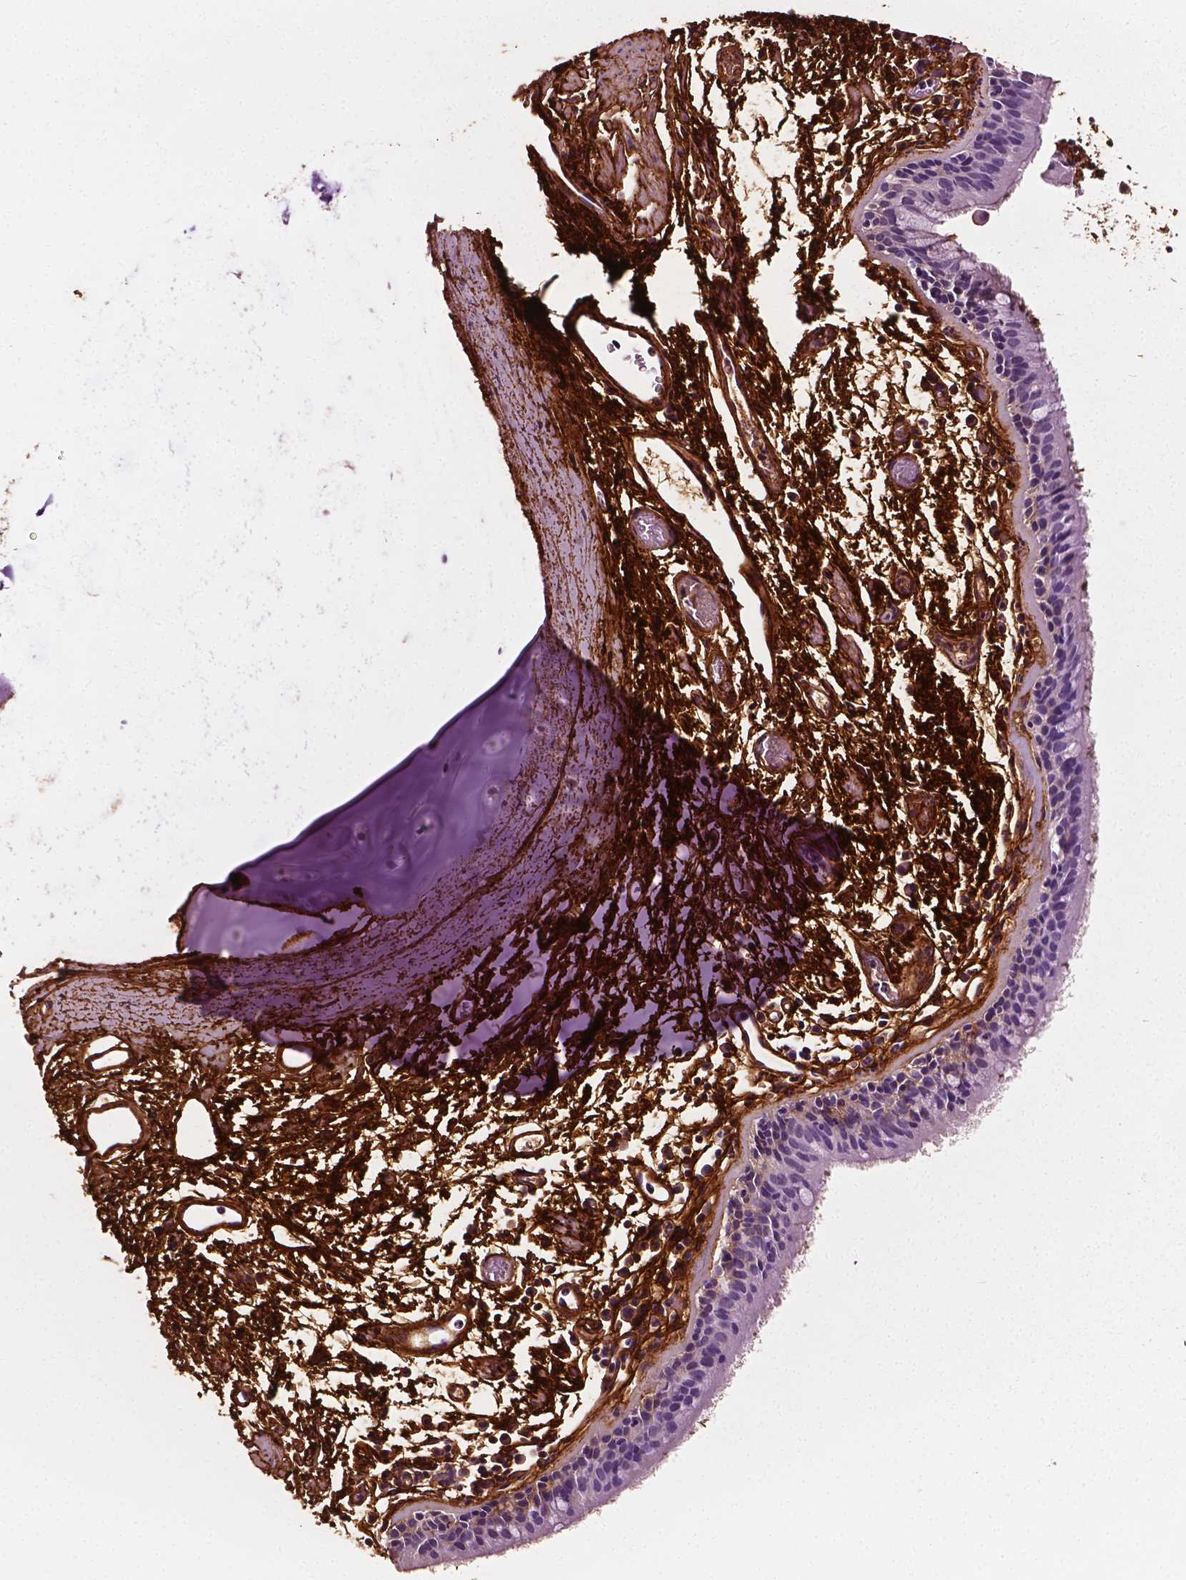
{"staining": {"intensity": "negative", "quantity": "none", "location": "none"}, "tissue": "bronchus", "cell_type": "Respiratory epithelial cells", "image_type": "normal", "snomed": [{"axis": "morphology", "description": "Normal tissue, NOS"}, {"axis": "morphology", "description": "Adenocarcinoma, NOS"}, {"axis": "topography", "description": "Bronchus"}], "caption": "The micrograph demonstrates no staining of respiratory epithelial cells in benign bronchus.", "gene": "FBLN1", "patient": {"sex": "male", "age": 68}}